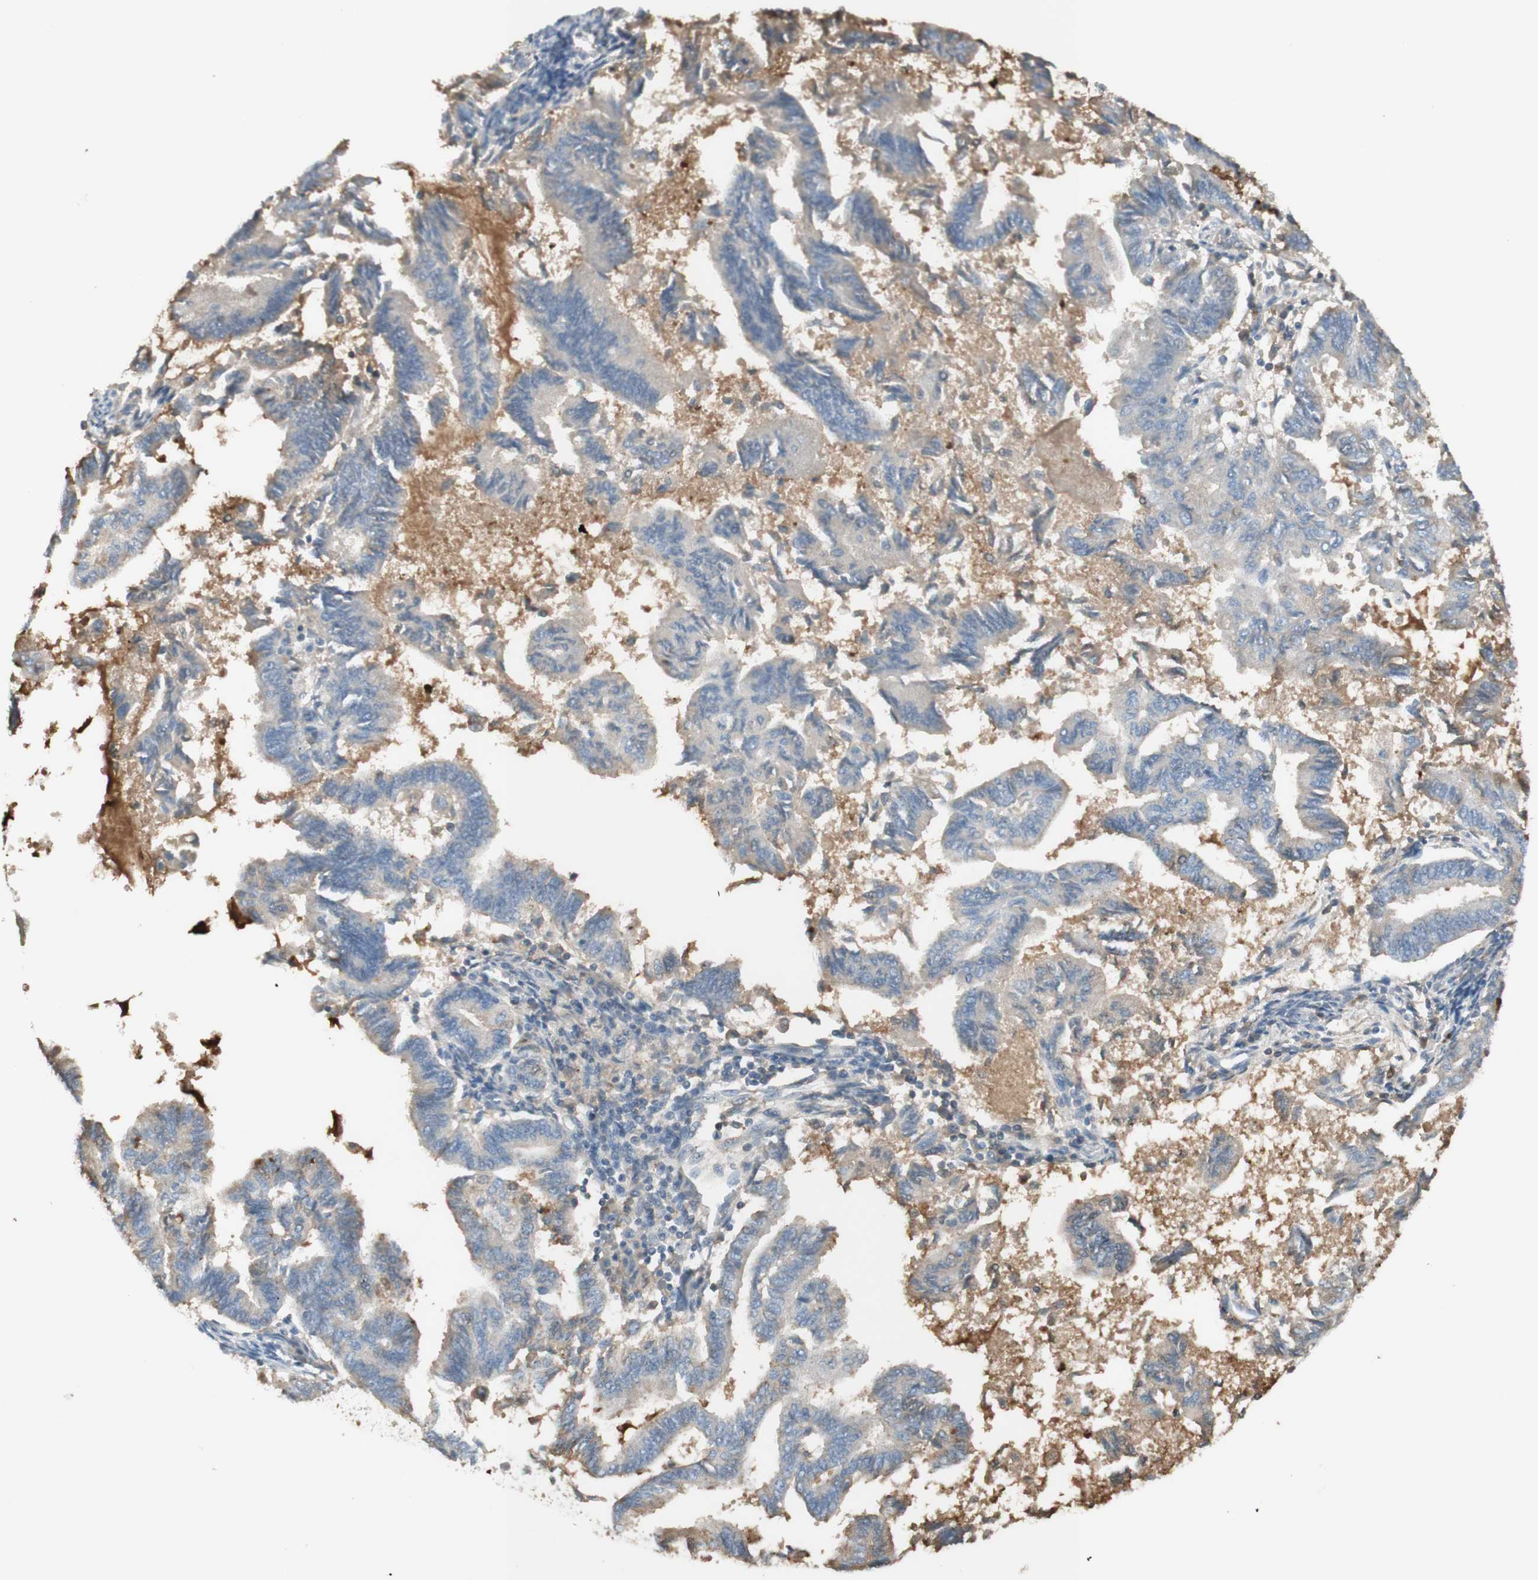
{"staining": {"intensity": "negative", "quantity": "none", "location": "none"}, "tissue": "endometrial cancer", "cell_type": "Tumor cells", "image_type": "cancer", "snomed": [{"axis": "morphology", "description": "Adenocarcinoma, NOS"}, {"axis": "topography", "description": "Endometrium"}], "caption": "This is an immunohistochemistry histopathology image of human endometrial cancer. There is no expression in tumor cells.", "gene": "IFNG", "patient": {"sex": "female", "age": 86}}